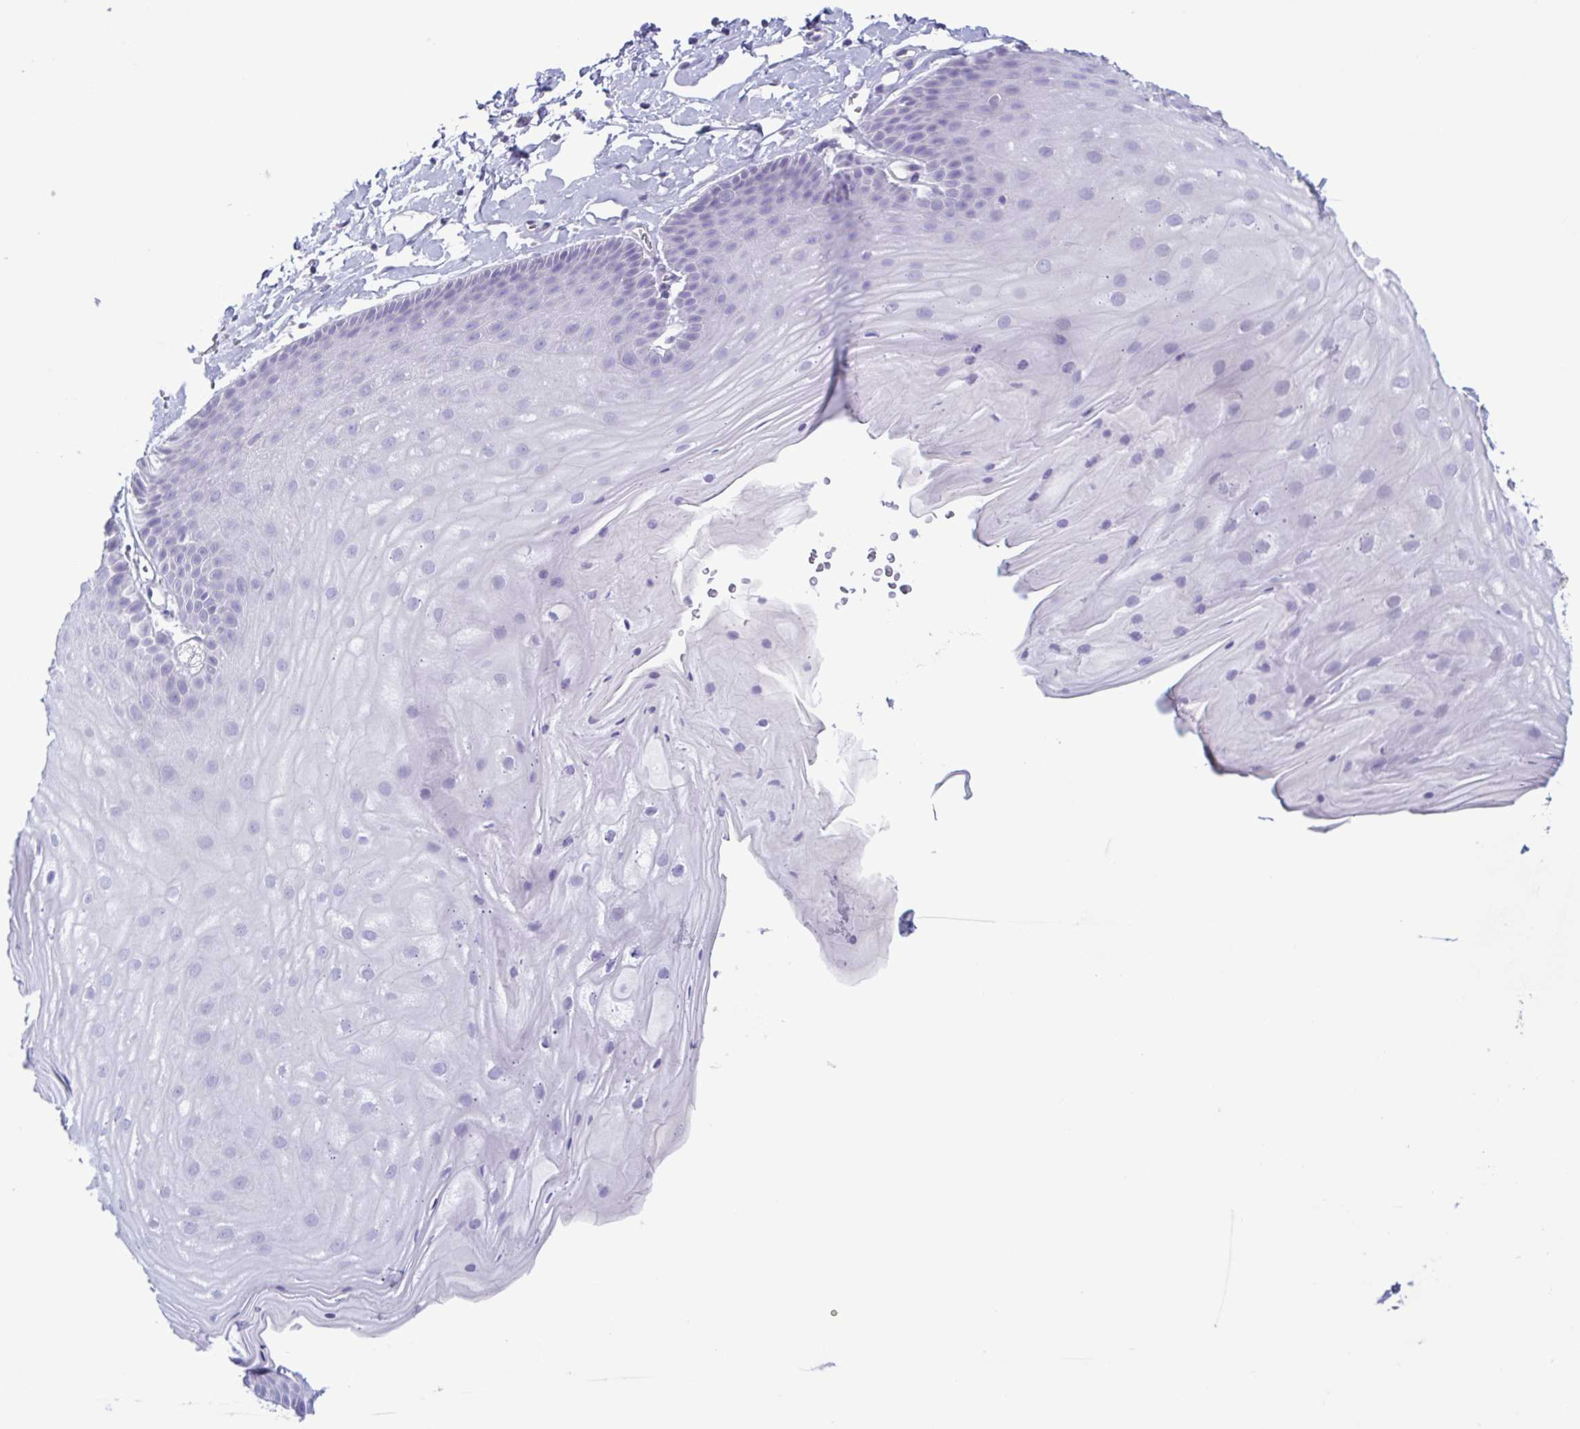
{"staining": {"intensity": "negative", "quantity": "none", "location": "none"}, "tissue": "skin", "cell_type": "Epidermal cells", "image_type": "normal", "snomed": [{"axis": "morphology", "description": "Normal tissue, NOS"}, {"axis": "topography", "description": "Anal"}], "caption": "Benign skin was stained to show a protein in brown. There is no significant staining in epidermal cells. (DAB immunohistochemistry (IHC) visualized using brightfield microscopy, high magnification).", "gene": "INAFM1", "patient": {"sex": "male", "age": 53}}